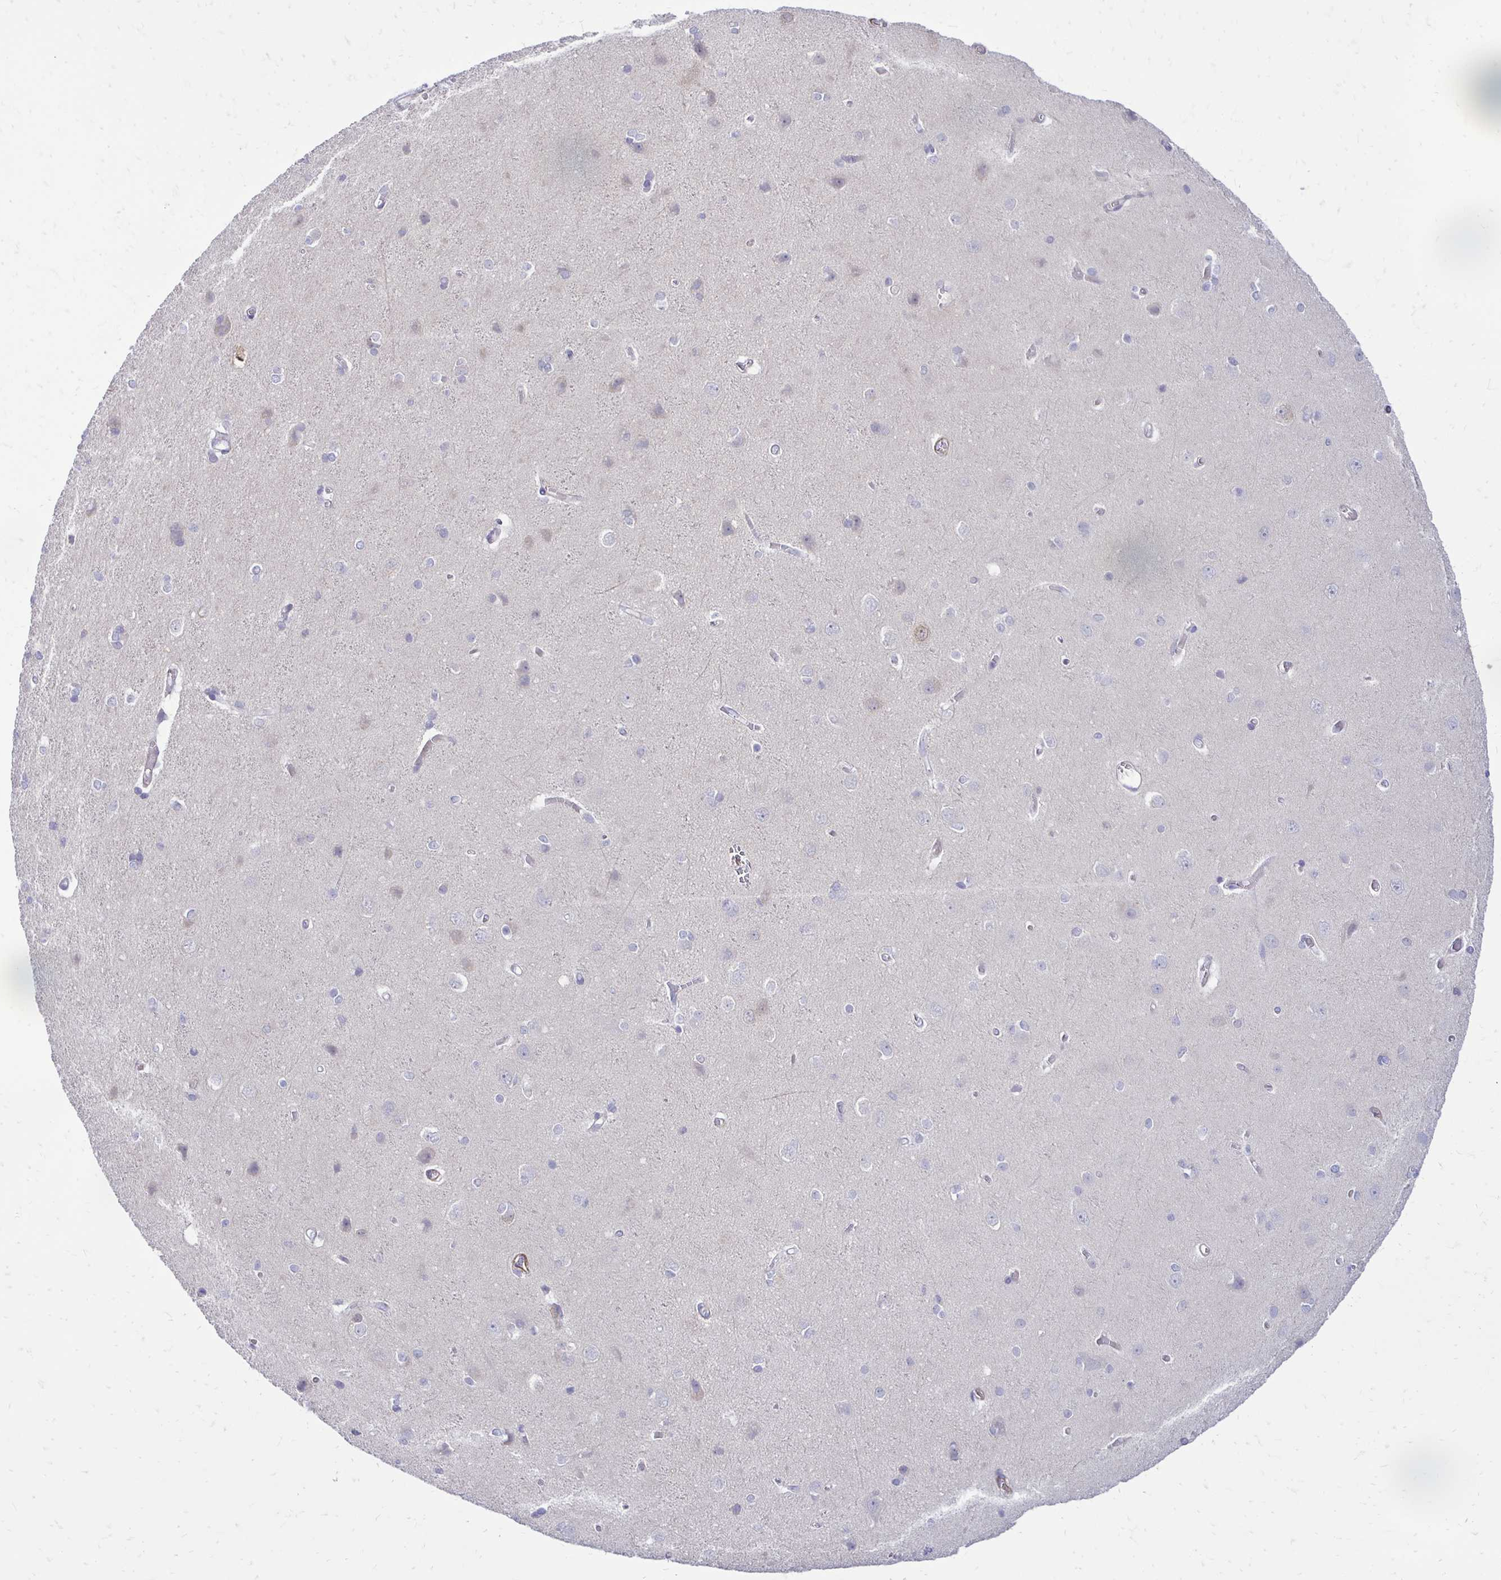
{"staining": {"intensity": "strong", "quantity": "<25%", "location": "cytoplasmic/membranous"}, "tissue": "cerebral cortex", "cell_type": "Endothelial cells", "image_type": "normal", "snomed": [{"axis": "morphology", "description": "Normal tissue, NOS"}, {"axis": "topography", "description": "Cerebral cortex"}], "caption": "Brown immunohistochemical staining in benign human cerebral cortex exhibits strong cytoplasmic/membranous staining in about <25% of endothelial cells.", "gene": "CTPS1", "patient": {"sex": "male", "age": 37}}